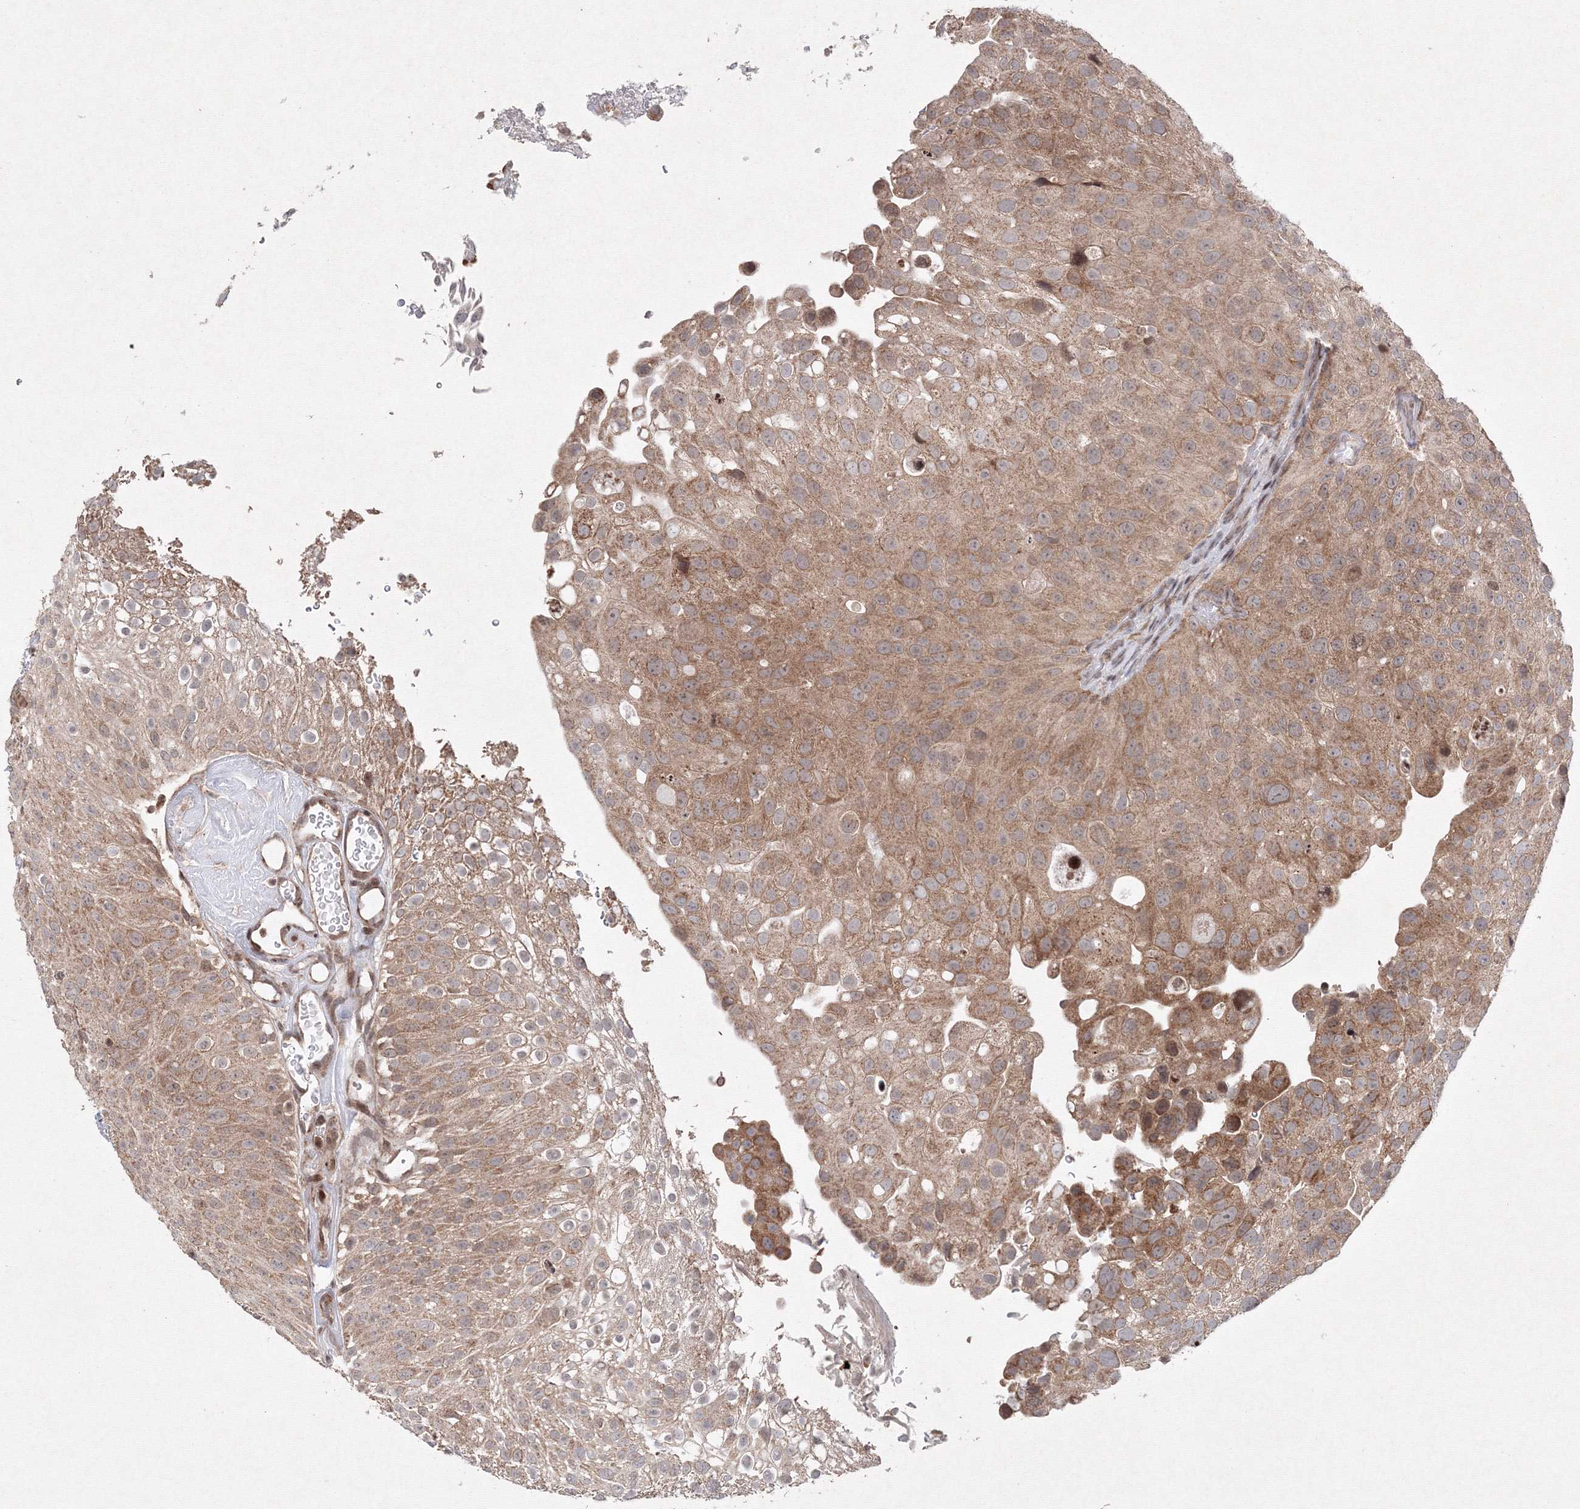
{"staining": {"intensity": "moderate", "quantity": ">75%", "location": "cytoplasmic/membranous"}, "tissue": "urothelial cancer", "cell_type": "Tumor cells", "image_type": "cancer", "snomed": [{"axis": "morphology", "description": "Urothelial carcinoma, Low grade"}, {"axis": "topography", "description": "Urinary bladder"}], "caption": "Urothelial cancer stained with IHC exhibits moderate cytoplasmic/membranous expression in approximately >75% of tumor cells.", "gene": "MKRN2", "patient": {"sex": "male", "age": 78}}